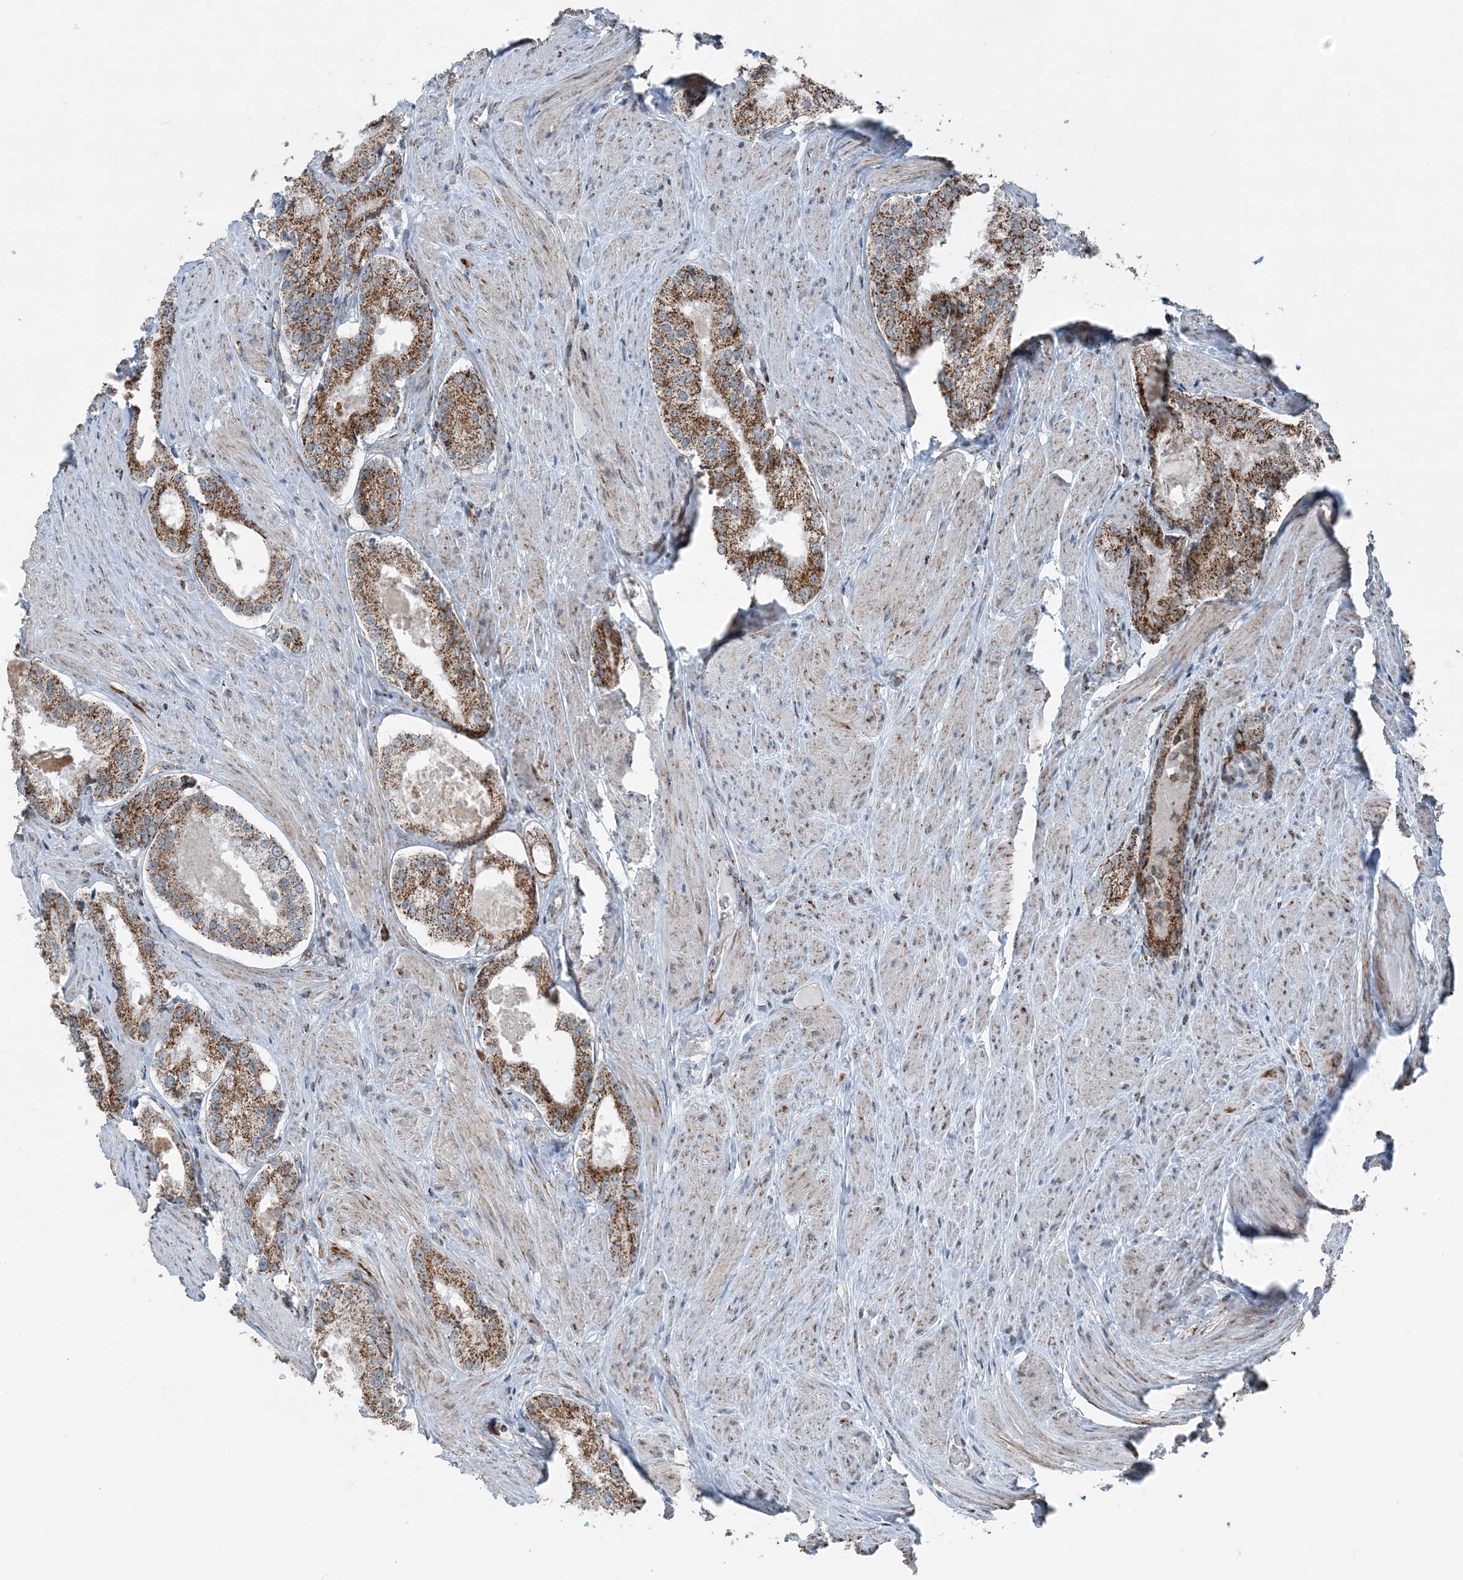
{"staining": {"intensity": "strong", "quantity": "25%-75%", "location": "cytoplasmic/membranous"}, "tissue": "prostate cancer", "cell_type": "Tumor cells", "image_type": "cancer", "snomed": [{"axis": "morphology", "description": "Adenocarcinoma, Low grade"}, {"axis": "topography", "description": "Prostate"}], "caption": "Immunohistochemistry (IHC) image of neoplastic tissue: adenocarcinoma (low-grade) (prostate) stained using immunohistochemistry (IHC) reveals high levels of strong protein expression localized specifically in the cytoplasmic/membranous of tumor cells, appearing as a cytoplasmic/membranous brown color.", "gene": "SUCLG1", "patient": {"sex": "male", "age": 54}}